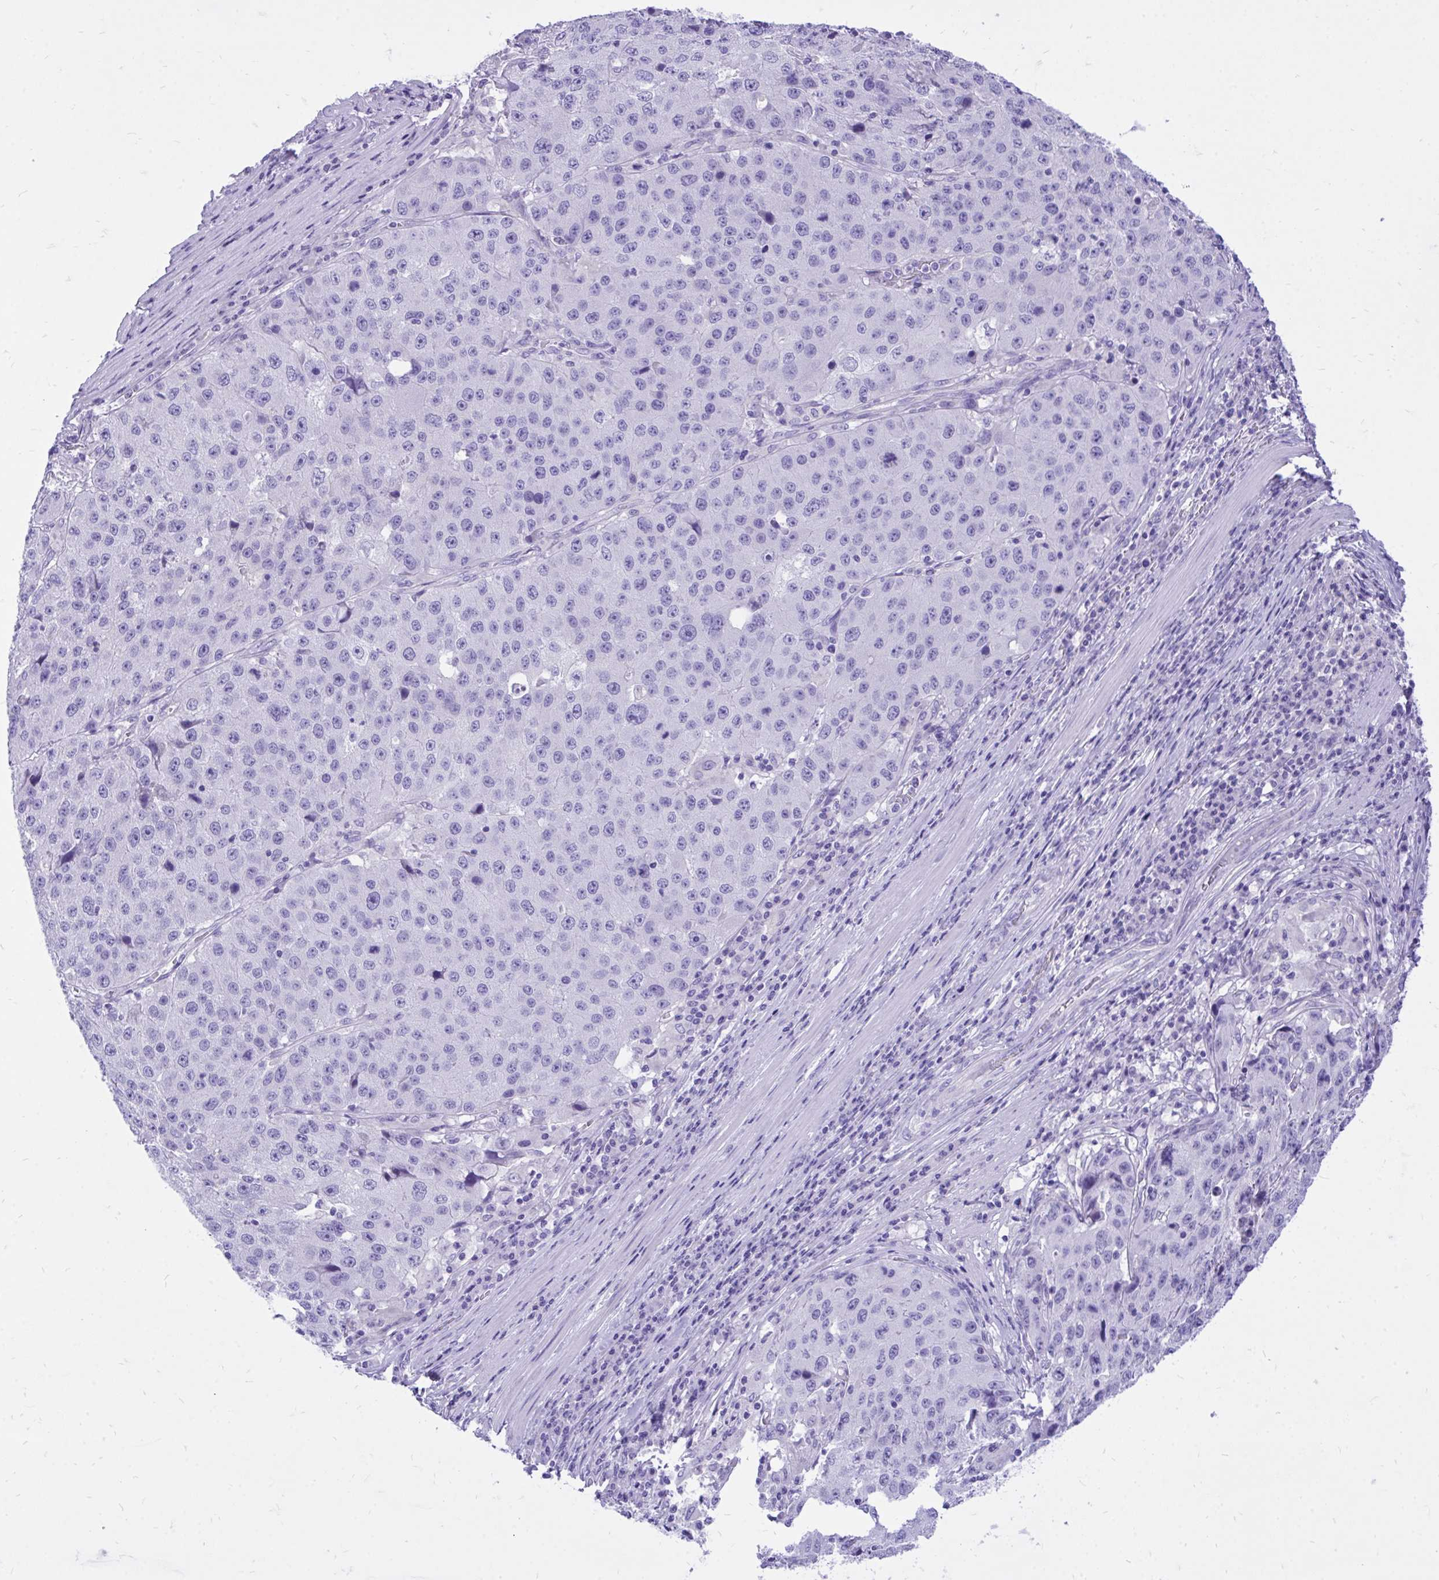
{"staining": {"intensity": "negative", "quantity": "none", "location": "none"}, "tissue": "stomach cancer", "cell_type": "Tumor cells", "image_type": "cancer", "snomed": [{"axis": "morphology", "description": "Adenocarcinoma, NOS"}, {"axis": "topography", "description": "Stomach"}], "caption": "Tumor cells show no significant protein expression in adenocarcinoma (stomach). Brightfield microscopy of immunohistochemistry stained with DAB (3,3'-diaminobenzidine) (brown) and hematoxylin (blue), captured at high magnification.", "gene": "MON1A", "patient": {"sex": "male", "age": 71}}